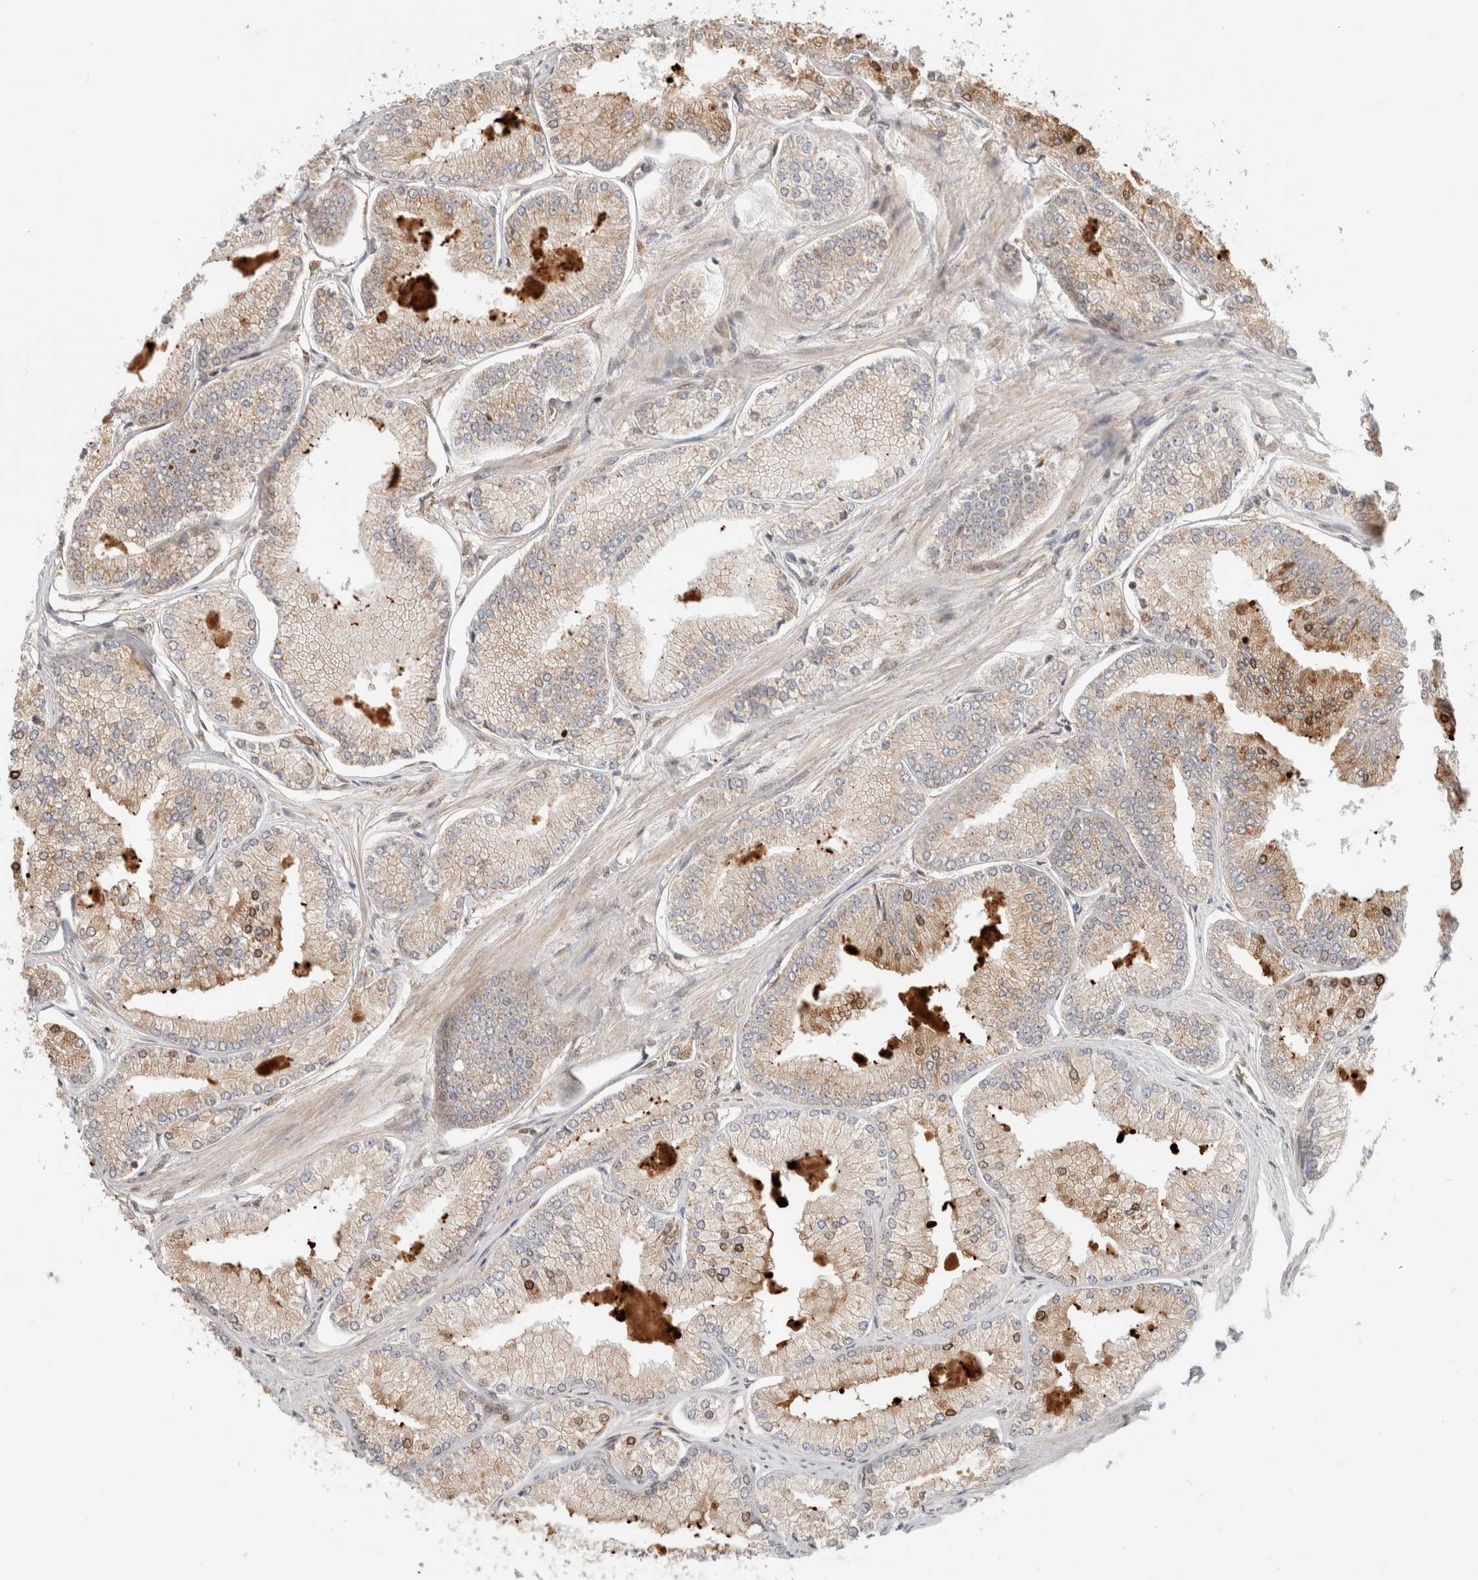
{"staining": {"intensity": "weak", "quantity": "<25%", "location": "cytoplasmic/membranous"}, "tissue": "prostate cancer", "cell_type": "Tumor cells", "image_type": "cancer", "snomed": [{"axis": "morphology", "description": "Adenocarcinoma, Low grade"}, {"axis": "topography", "description": "Prostate"}], "caption": "Immunohistochemical staining of human low-grade adenocarcinoma (prostate) reveals no significant positivity in tumor cells. (IHC, brightfield microscopy, high magnification).", "gene": "OTUD6B", "patient": {"sex": "male", "age": 52}}